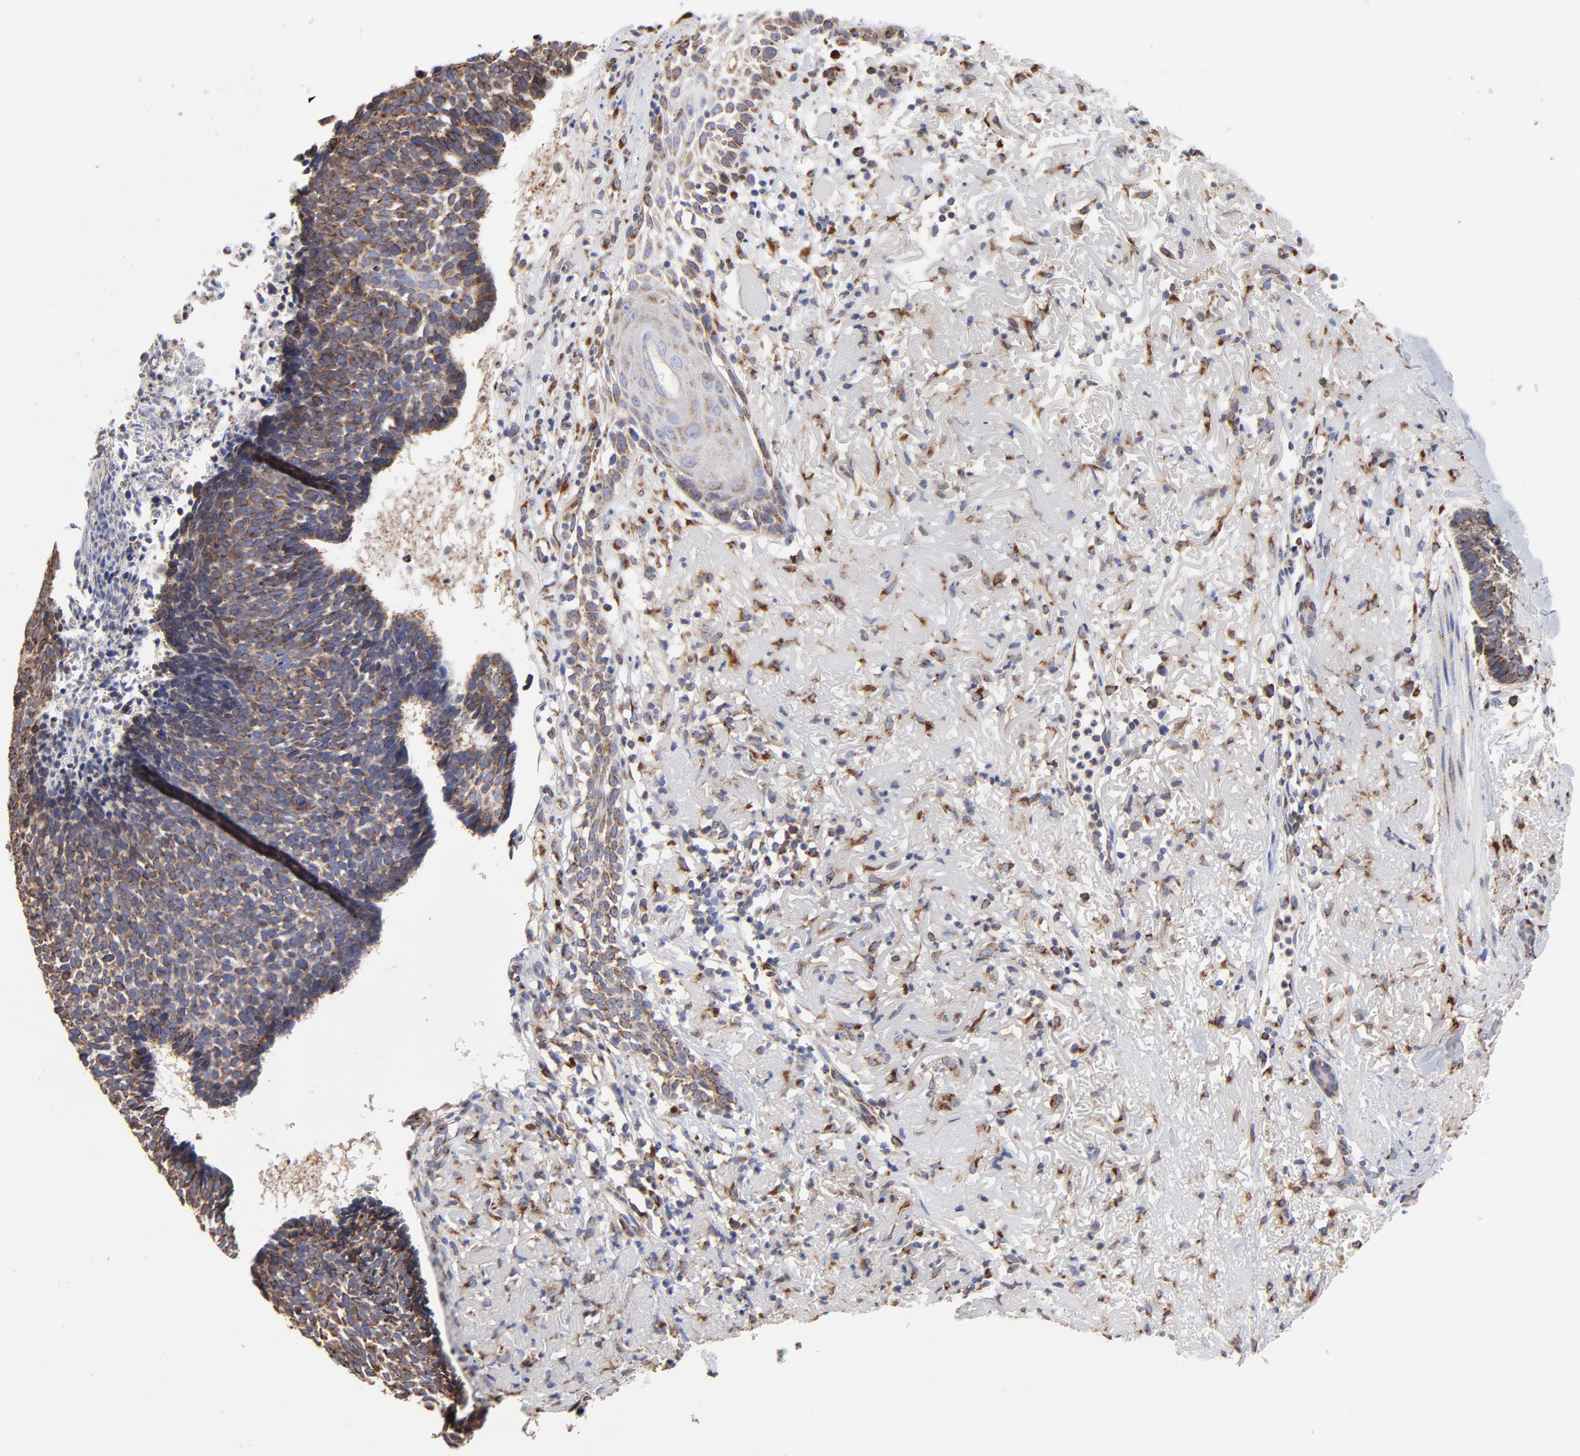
{"staining": {"intensity": "moderate", "quantity": ">75%", "location": "cytoplasmic/membranous"}, "tissue": "skin cancer", "cell_type": "Tumor cells", "image_type": "cancer", "snomed": [{"axis": "morphology", "description": "Basal cell carcinoma"}, {"axis": "topography", "description": "Skin"}], "caption": "IHC photomicrograph of neoplastic tissue: human basal cell carcinoma (skin) stained using IHC displays medium levels of moderate protein expression localized specifically in the cytoplasmic/membranous of tumor cells, appearing as a cytoplasmic/membranous brown color.", "gene": "LMAN1", "patient": {"sex": "female", "age": 87}}